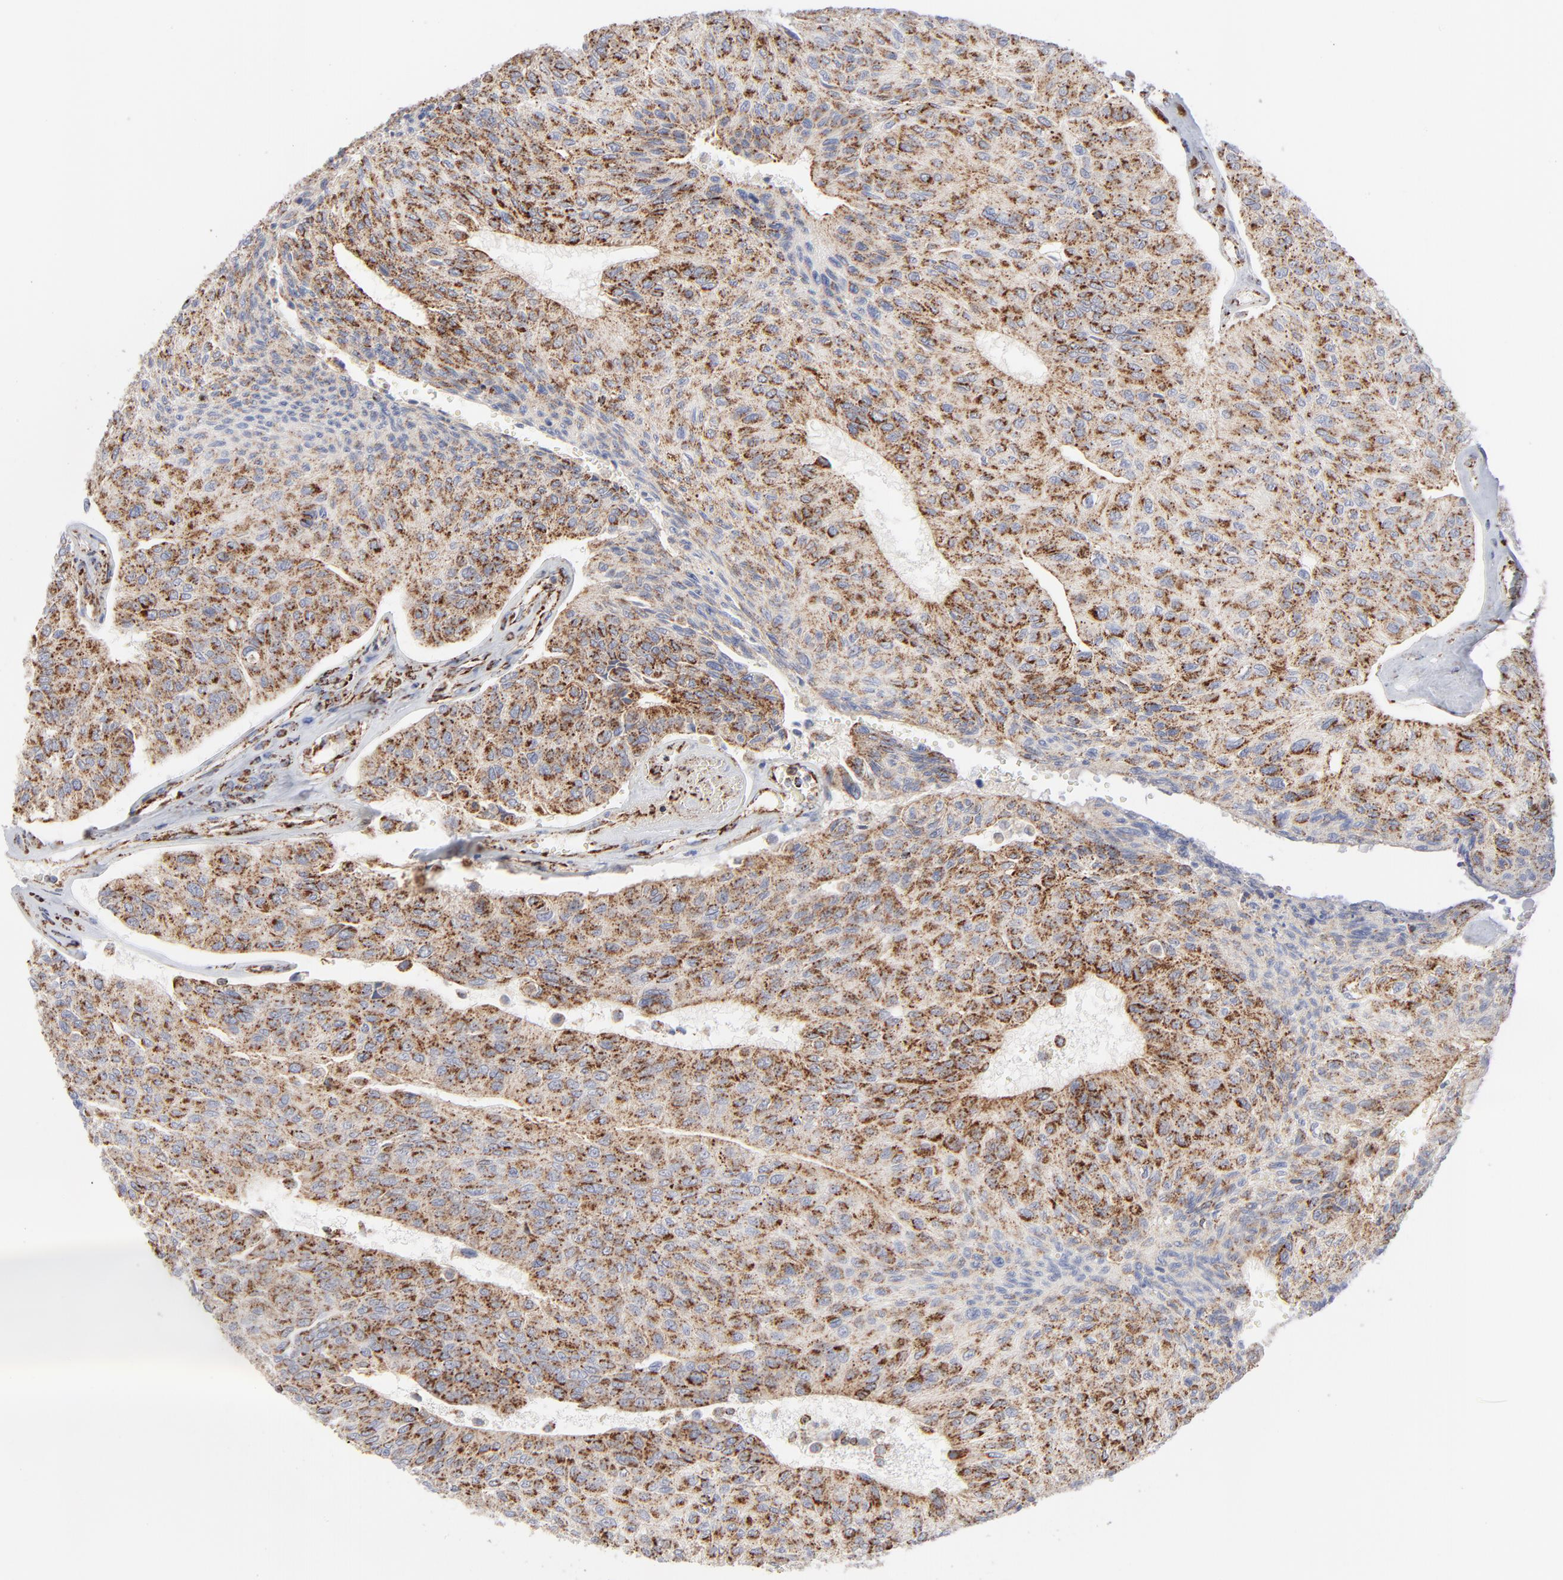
{"staining": {"intensity": "strong", "quantity": ">75%", "location": "cytoplasmic/membranous"}, "tissue": "urothelial cancer", "cell_type": "Tumor cells", "image_type": "cancer", "snomed": [{"axis": "morphology", "description": "Urothelial carcinoma, High grade"}, {"axis": "topography", "description": "Urinary bladder"}], "caption": "Tumor cells exhibit high levels of strong cytoplasmic/membranous positivity in approximately >75% of cells in human urothelial cancer.", "gene": "ASB3", "patient": {"sex": "male", "age": 66}}